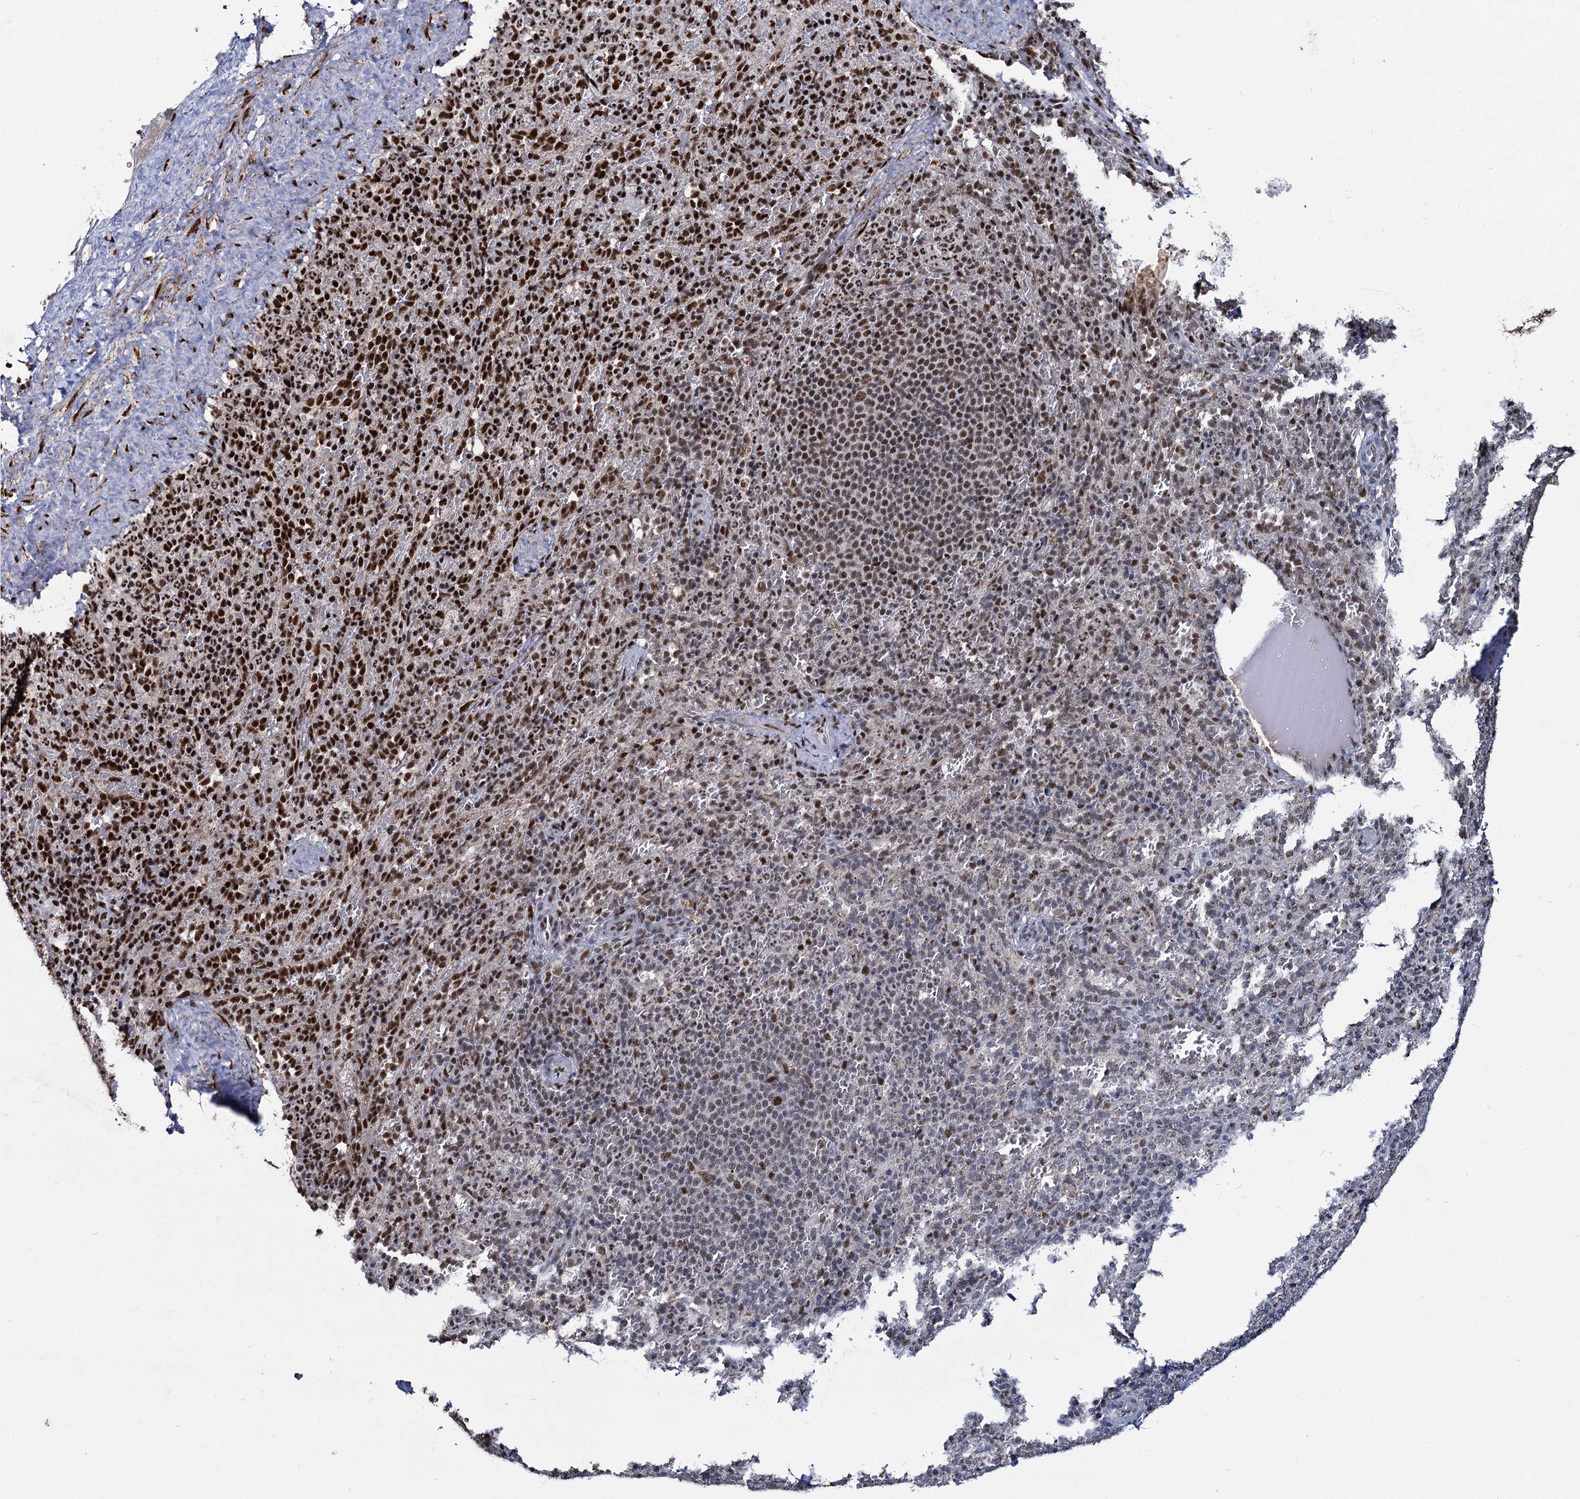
{"staining": {"intensity": "strong", "quantity": "25%-75%", "location": "nuclear"}, "tissue": "spleen", "cell_type": "Cells in red pulp", "image_type": "normal", "snomed": [{"axis": "morphology", "description": "Normal tissue, NOS"}, {"axis": "topography", "description": "Spleen"}], "caption": "The immunohistochemical stain highlights strong nuclear positivity in cells in red pulp of unremarkable spleen. (IHC, brightfield microscopy, high magnification).", "gene": "RPUSD4", "patient": {"sex": "female", "age": 21}}